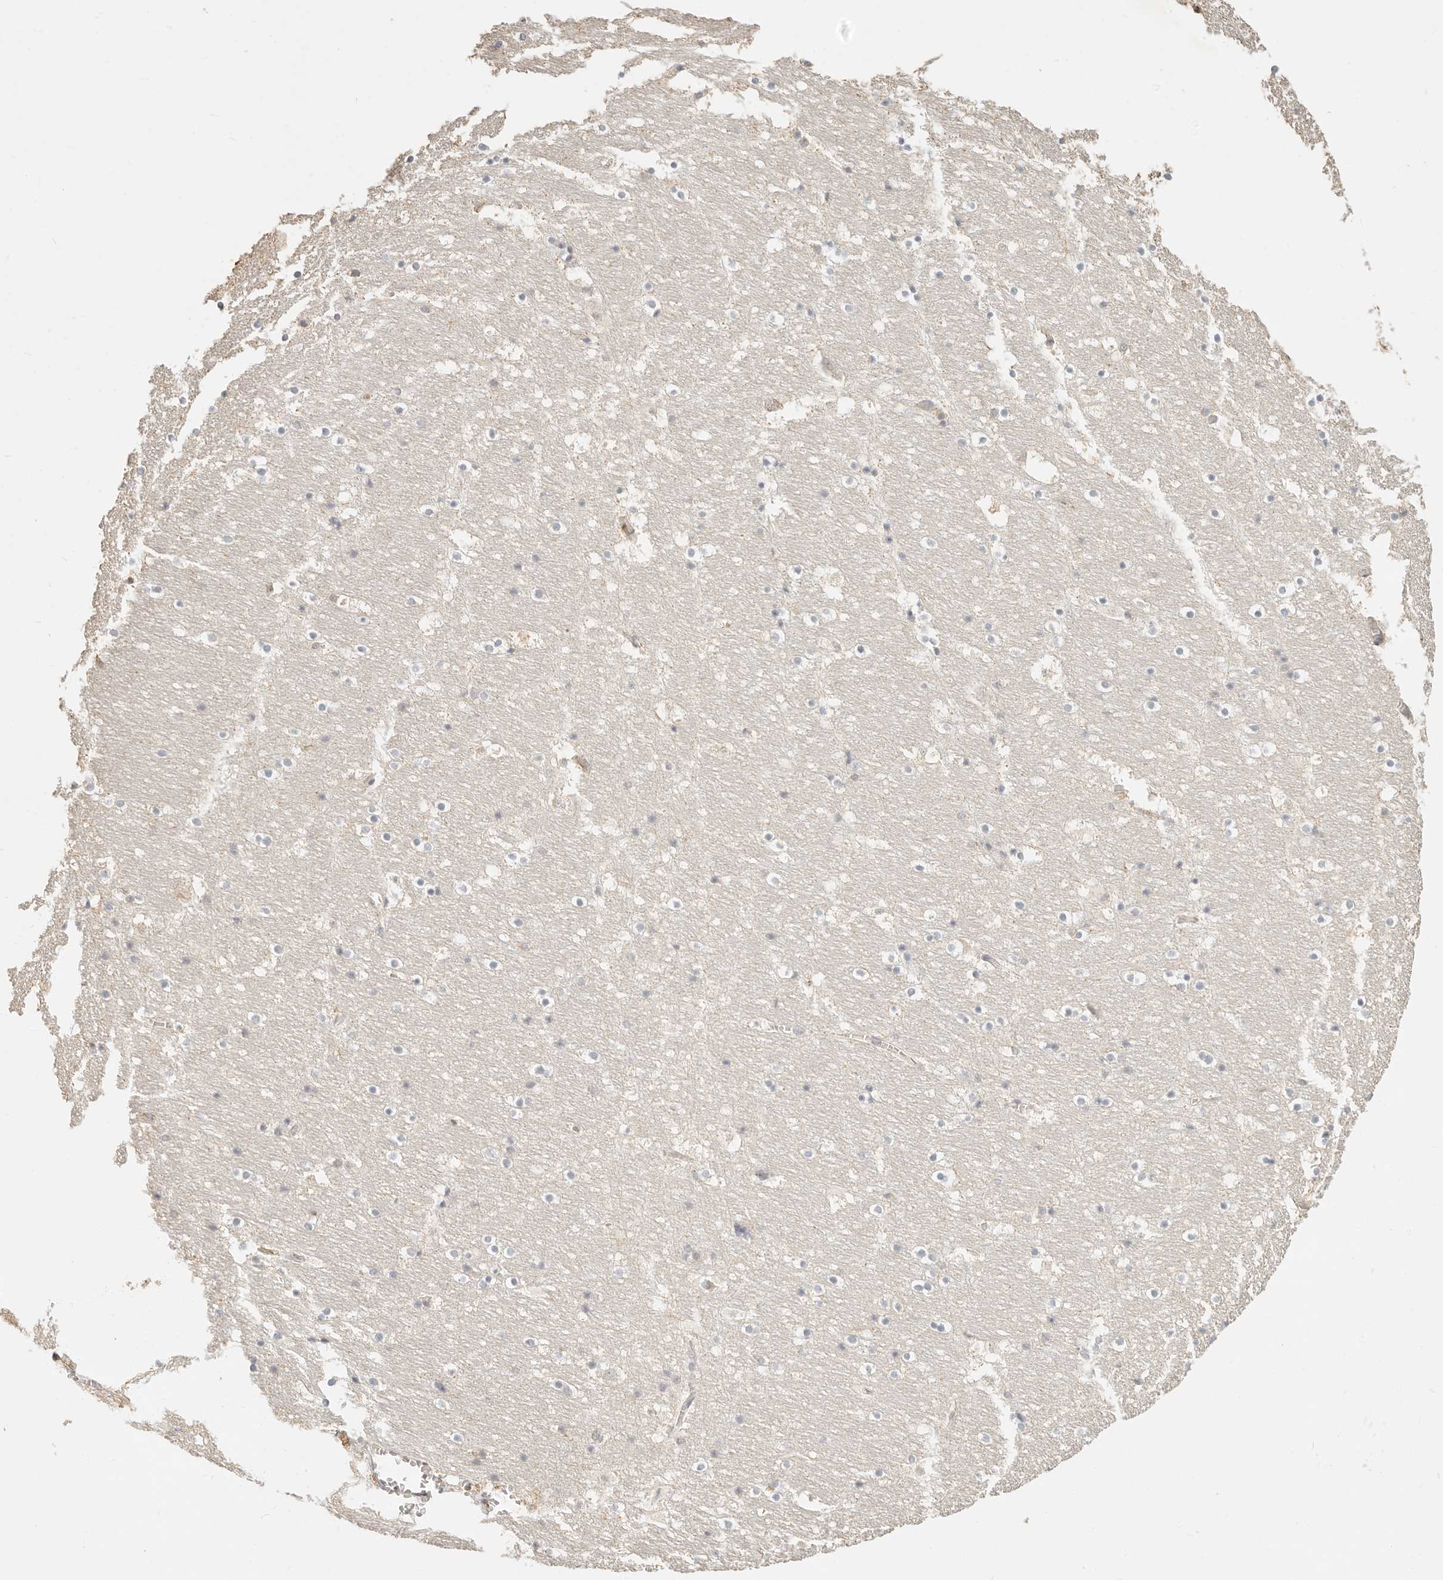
{"staining": {"intensity": "negative", "quantity": "none", "location": "none"}, "tissue": "hippocampus", "cell_type": "Glial cells", "image_type": "normal", "snomed": [{"axis": "morphology", "description": "Normal tissue, NOS"}, {"axis": "topography", "description": "Hippocampus"}], "caption": "IHC photomicrograph of benign hippocampus: hippocampus stained with DAB demonstrates no significant protein staining in glial cells.", "gene": "CNMD", "patient": {"sex": "male", "age": 45}}